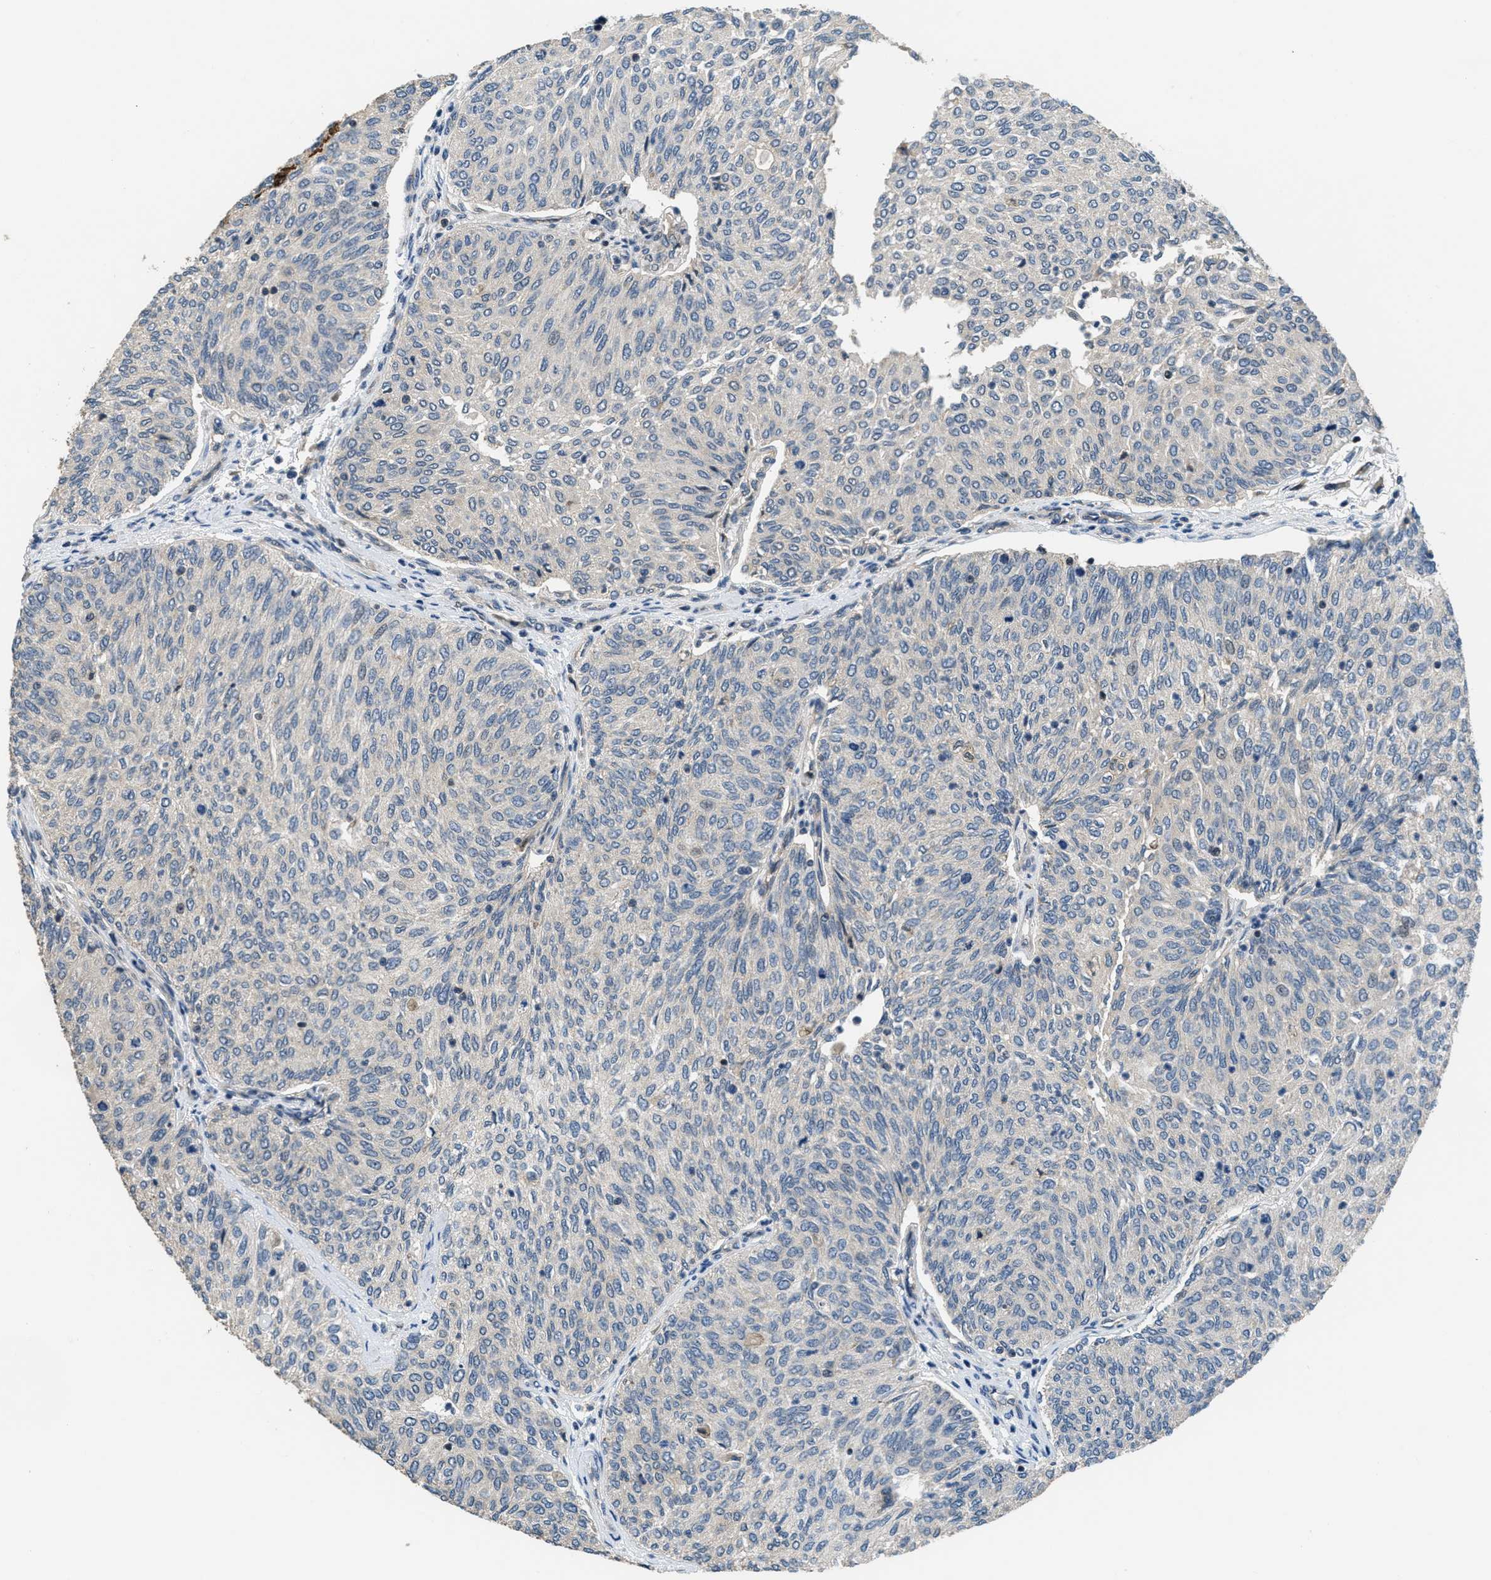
{"staining": {"intensity": "negative", "quantity": "none", "location": "none"}, "tissue": "urothelial cancer", "cell_type": "Tumor cells", "image_type": "cancer", "snomed": [{"axis": "morphology", "description": "Urothelial carcinoma, Low grade"}, {"axis": "topography", "description": "Urinary bladder"}], "caption": "There is no significant positivity in tumor cells of urothelial cancer.", "gene": "NAT1", "patient": {"sex": "female", "age": 79}}